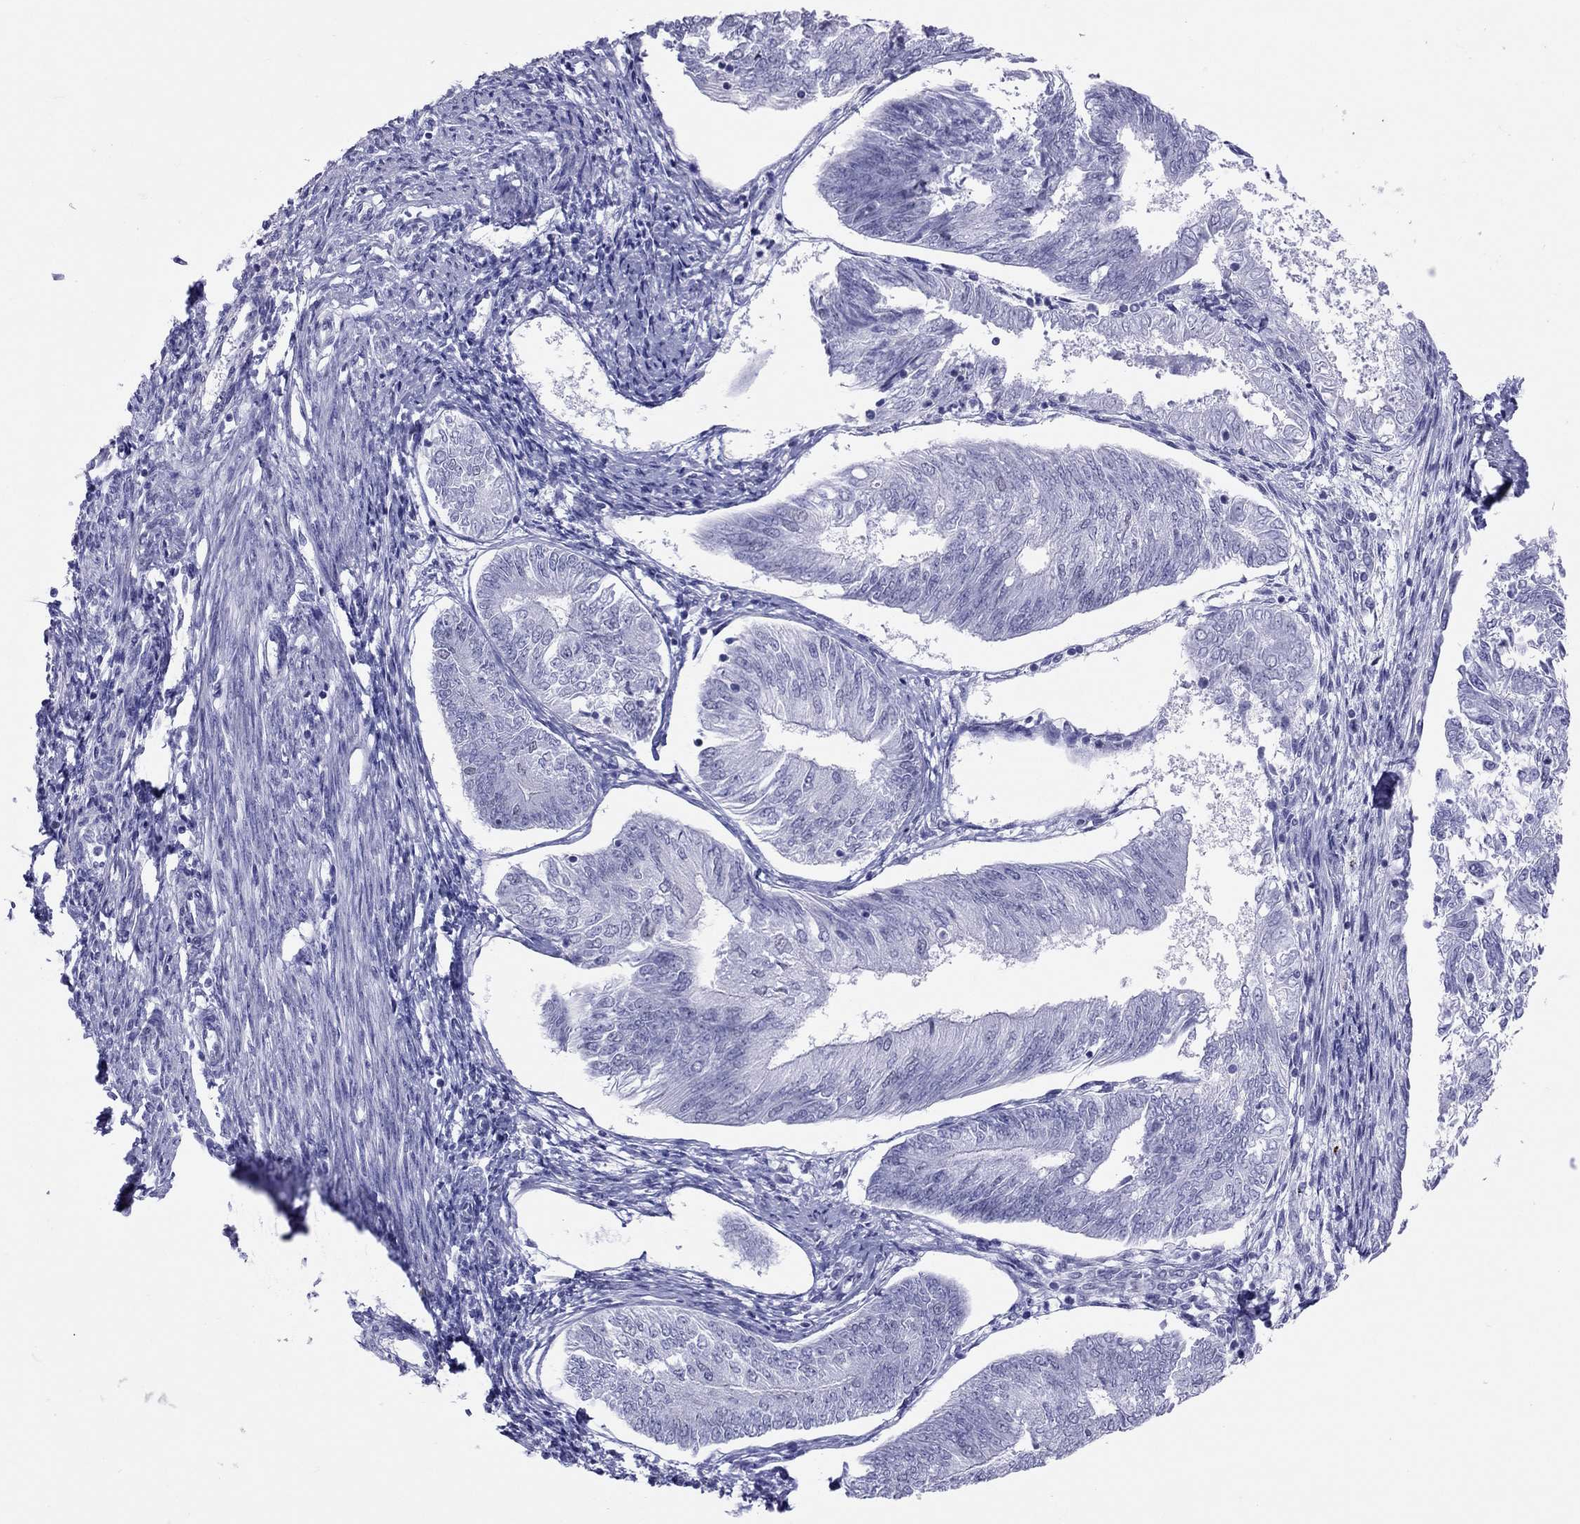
{"staining": {"intensity": "negative", "quantity": "none", "location": "none"}, "tissue": "endometrial cancer", "cell_type": "Tumor cells", "image_type": "cancer", "snomed": [{"axis": "morphology", "description": "Adenocarcinoma, NOS"}, {"axis": "topography", "description": "Endometrium"}], "caption": "The histopathology image demonstrates no staining of tumor cells in adenocarcinoma (endometrial).", "gene": "JHY", "patient": {"sex": "female", "age": 58}}